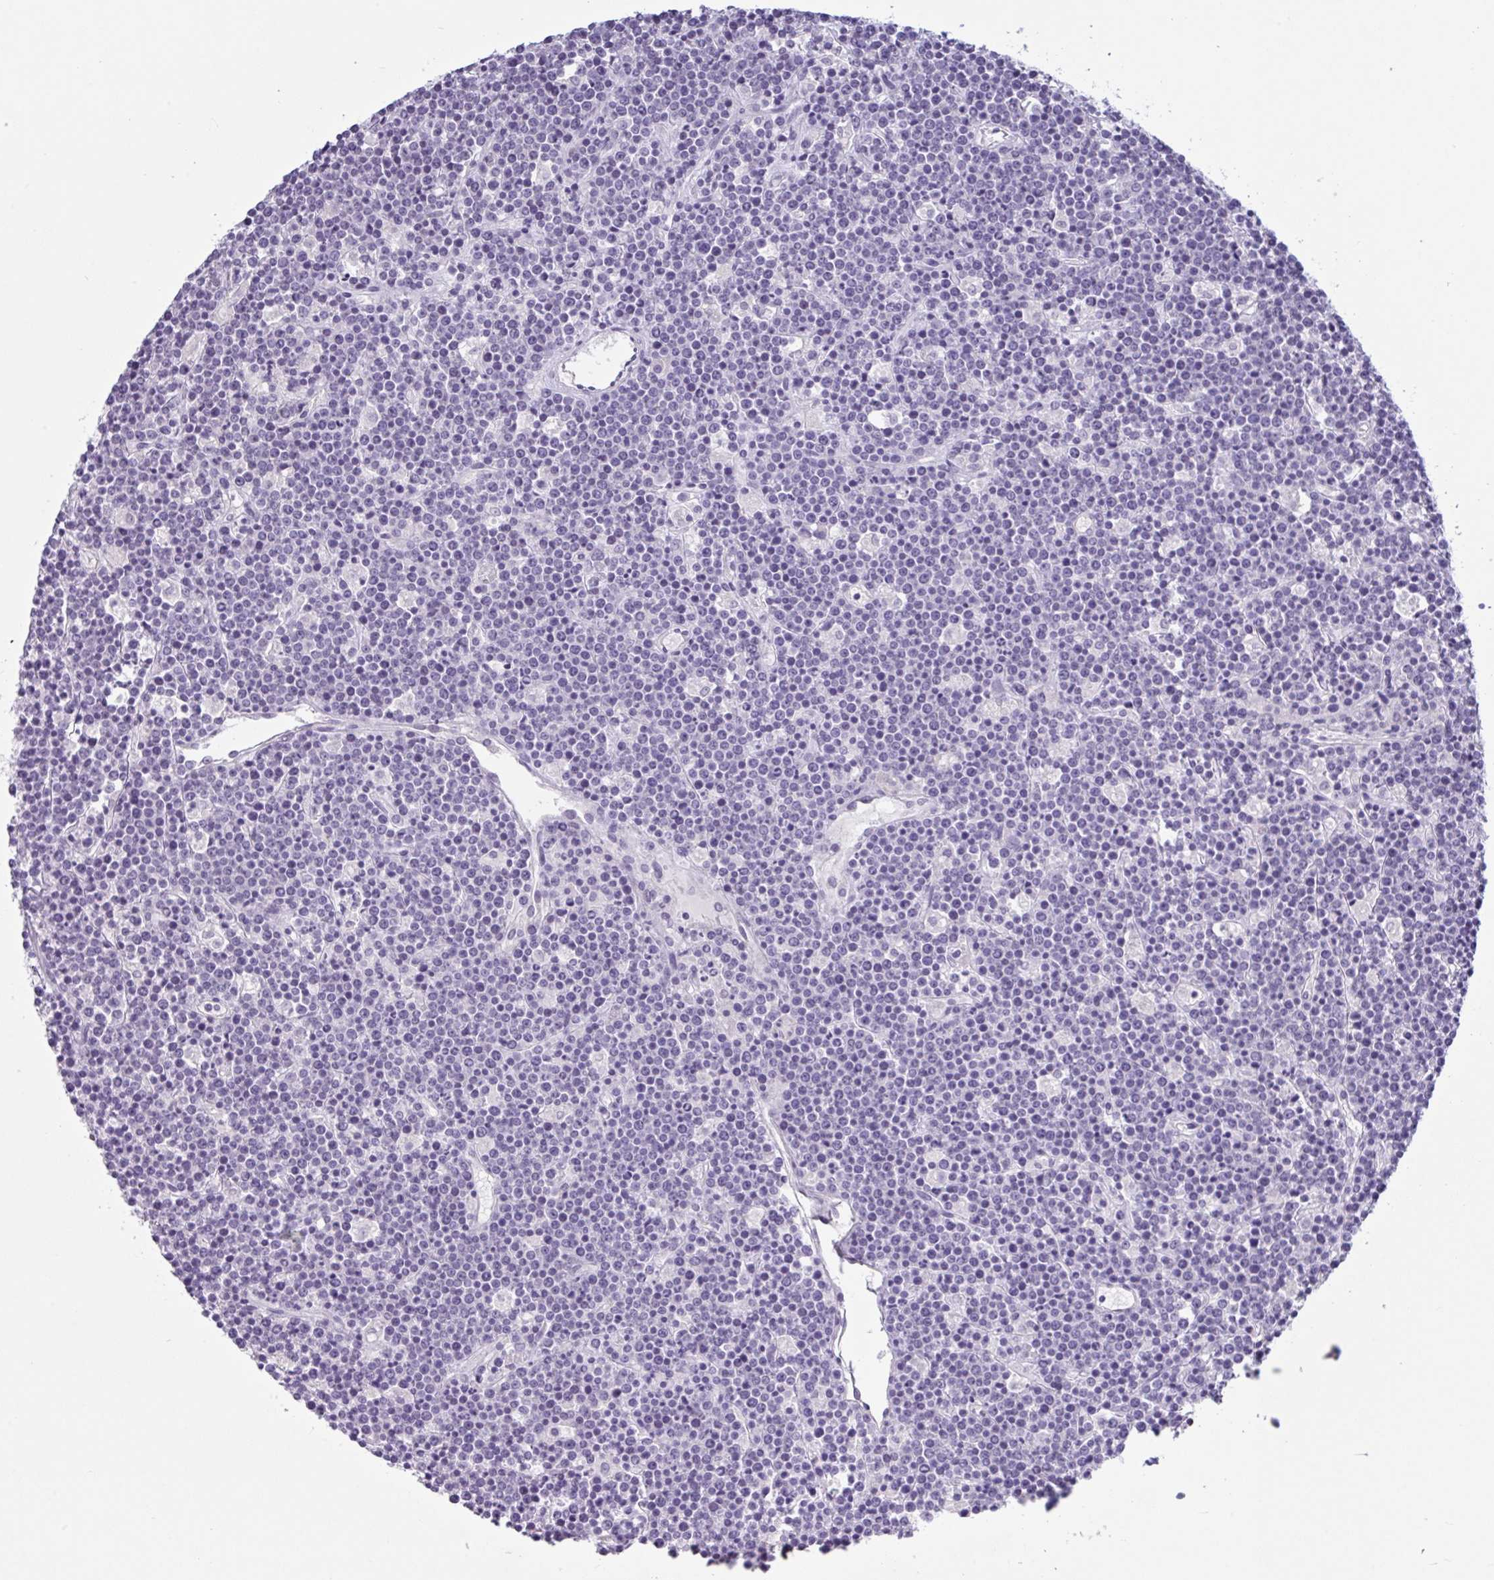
{"staining": {"intensity": "negative", "quantity": "none", "location": "none"}, "tissue": "lymphoma", "cell_type": "Tumor cells", "image_type": "cancer", "snomed": [{"axis": "morphology", "description": "Malignant lymphoma, non-Hodgkin's type, High grade"}, {"axis": "topography", "description": "Ovary"}], "caption": "Immunohistochemistry histopathology image of human malignant lymphoma, non-Hodgkin's type (high-grade) stained for a protein (brown), which shows no expression in tumor cells. The staining was performed using DAB (3,3'-diaminobenzidine) to visualize the protein expression in brown, while the nuclei were stained in blue with hematoxylin (Magnification: 20x).", "gene": "CTSE", "patient": {"sex": "female", "age": 56}}